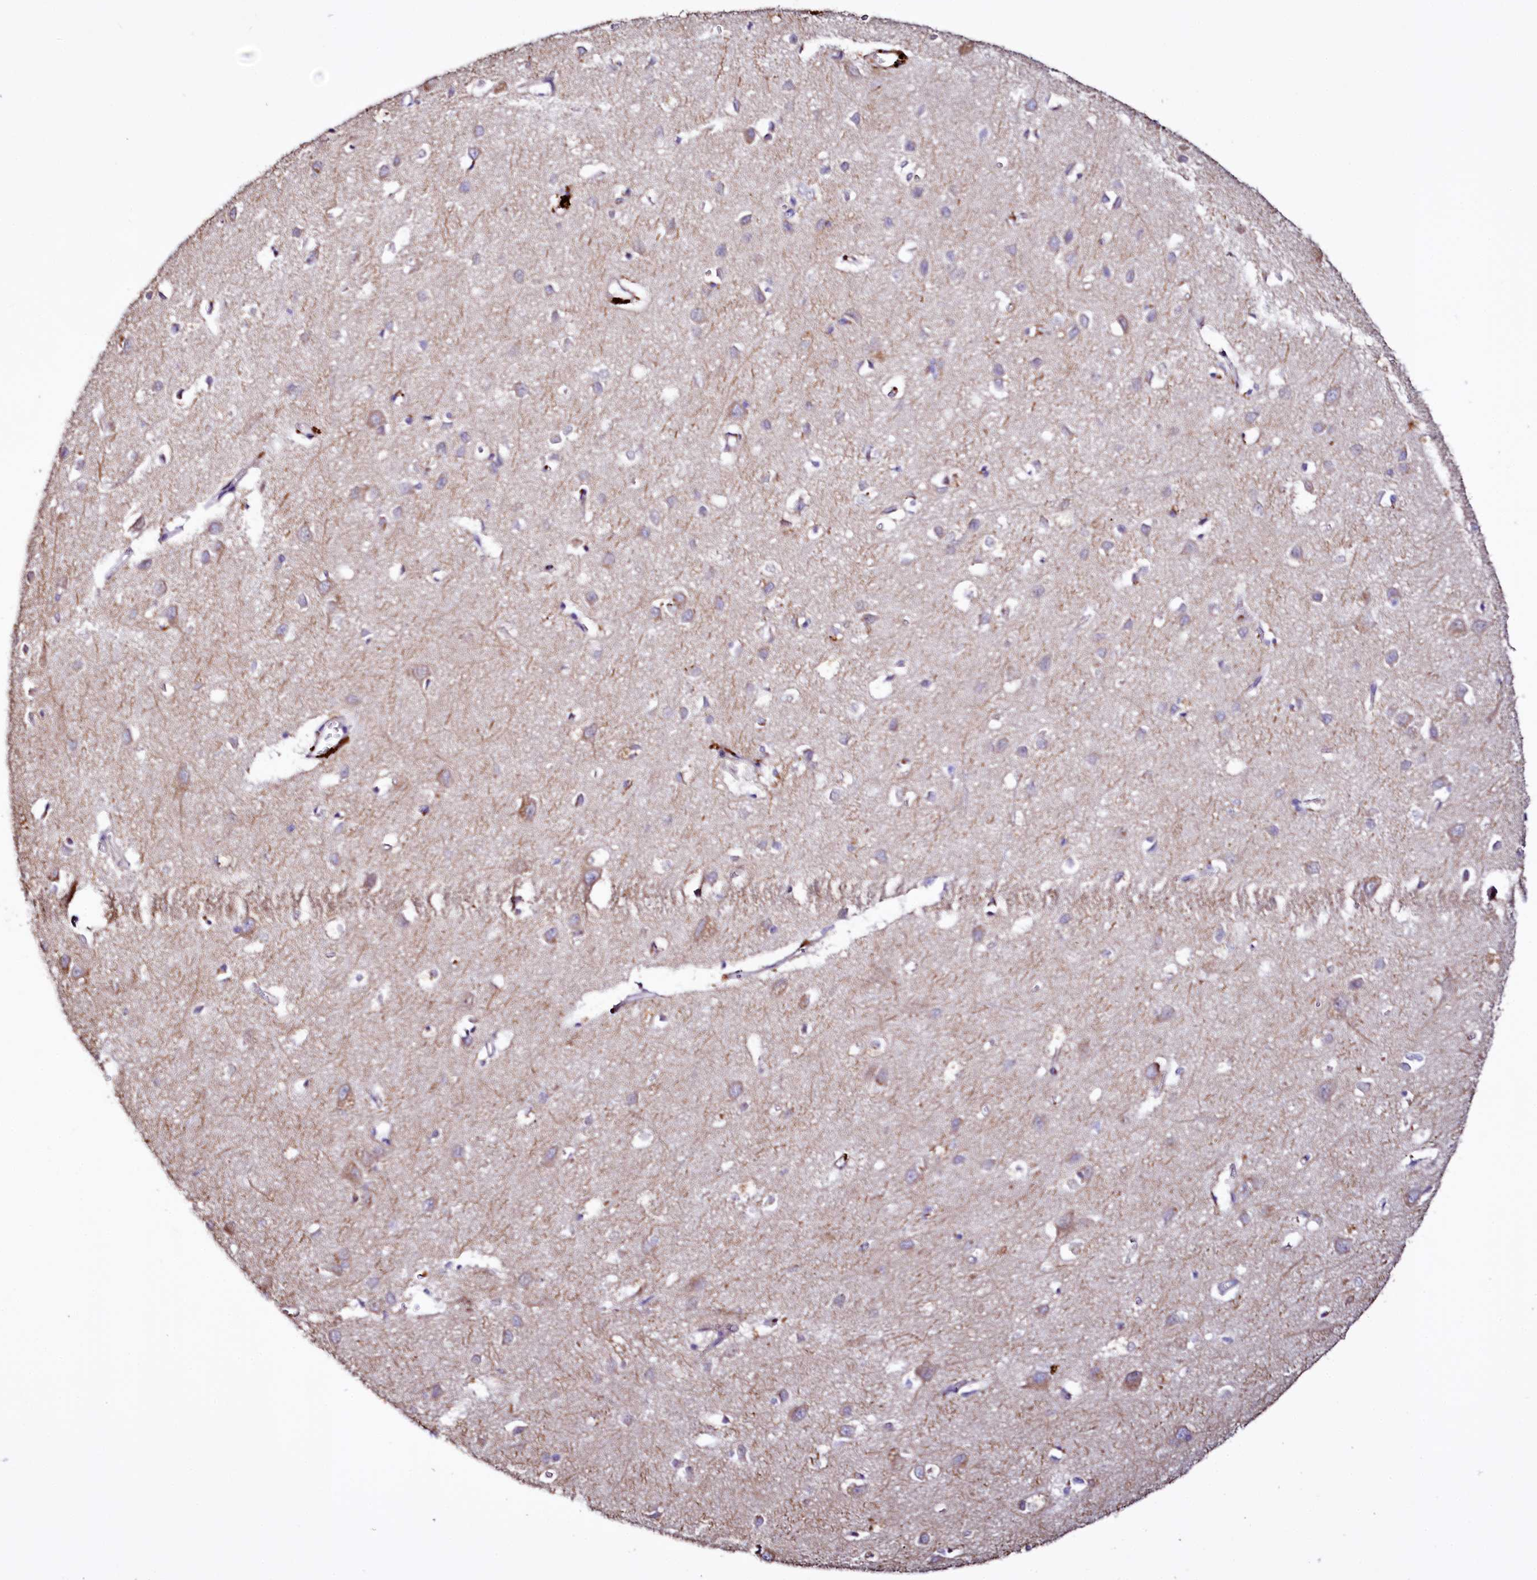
{"staining": {"intensity": "negative", "quantity": "none", "location": "none"}, "tissue": "cerebral cortex", "cell_type": "Endothelial cells", "image_type": "normal", "snomed": [{"axis": "morphology", "description": "Normal tissue, NOS"}, {"axis": "topography", "description": "Cerebral cortex"}], "caption": "Immunohistochemistry (IHC) histopathology image of normal cerebral cortex: cerebral cortex stained with DAB (3,3'-diaminobenzidine) exhibits no significant protein staining in endothelial cells.", "gene": "TTC12", "patient": {"sex": "female", "age": 64}}